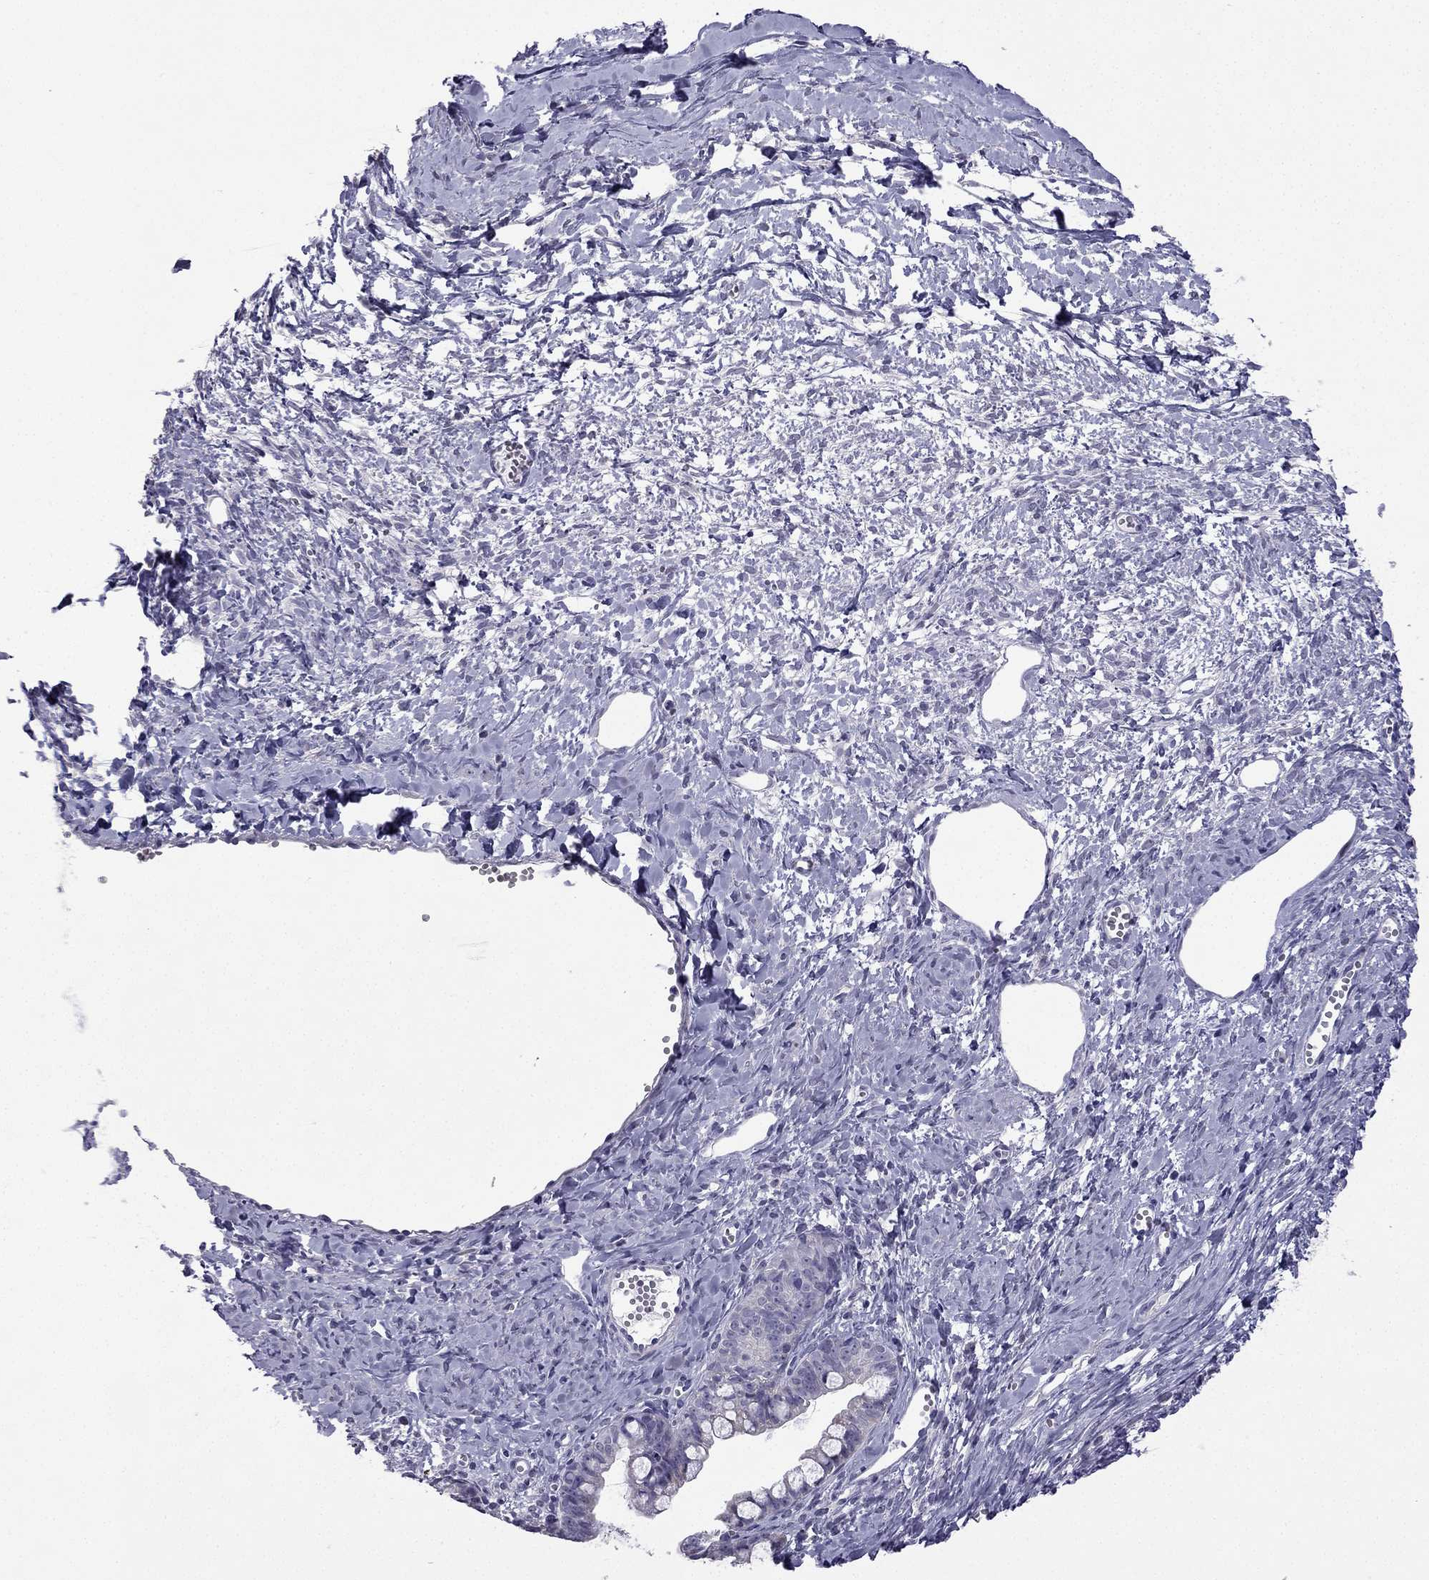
{"staining": {"intensity": "negative", "quantity": "none", "location": "none"}, "tissue": "ovarian cancer", "cell_type": "Tumor cells", "image_type": "cancer", "snomed": [{"axis": "morphology", "description": "Cystadenocarcinoma, mucinous, NOS"}, {"axis": "topography", "description": "Ovary"}], "caption": "High magnification brightfield microscopy of mucinous cystadenocarcinoma (ovarian) stained with DAB (brown) and counterstained with hematoxylin (blue): tumor cells show no significant positivity.", "gene": "CFAP70", "patient": {"sex": "female", "age": 63}}